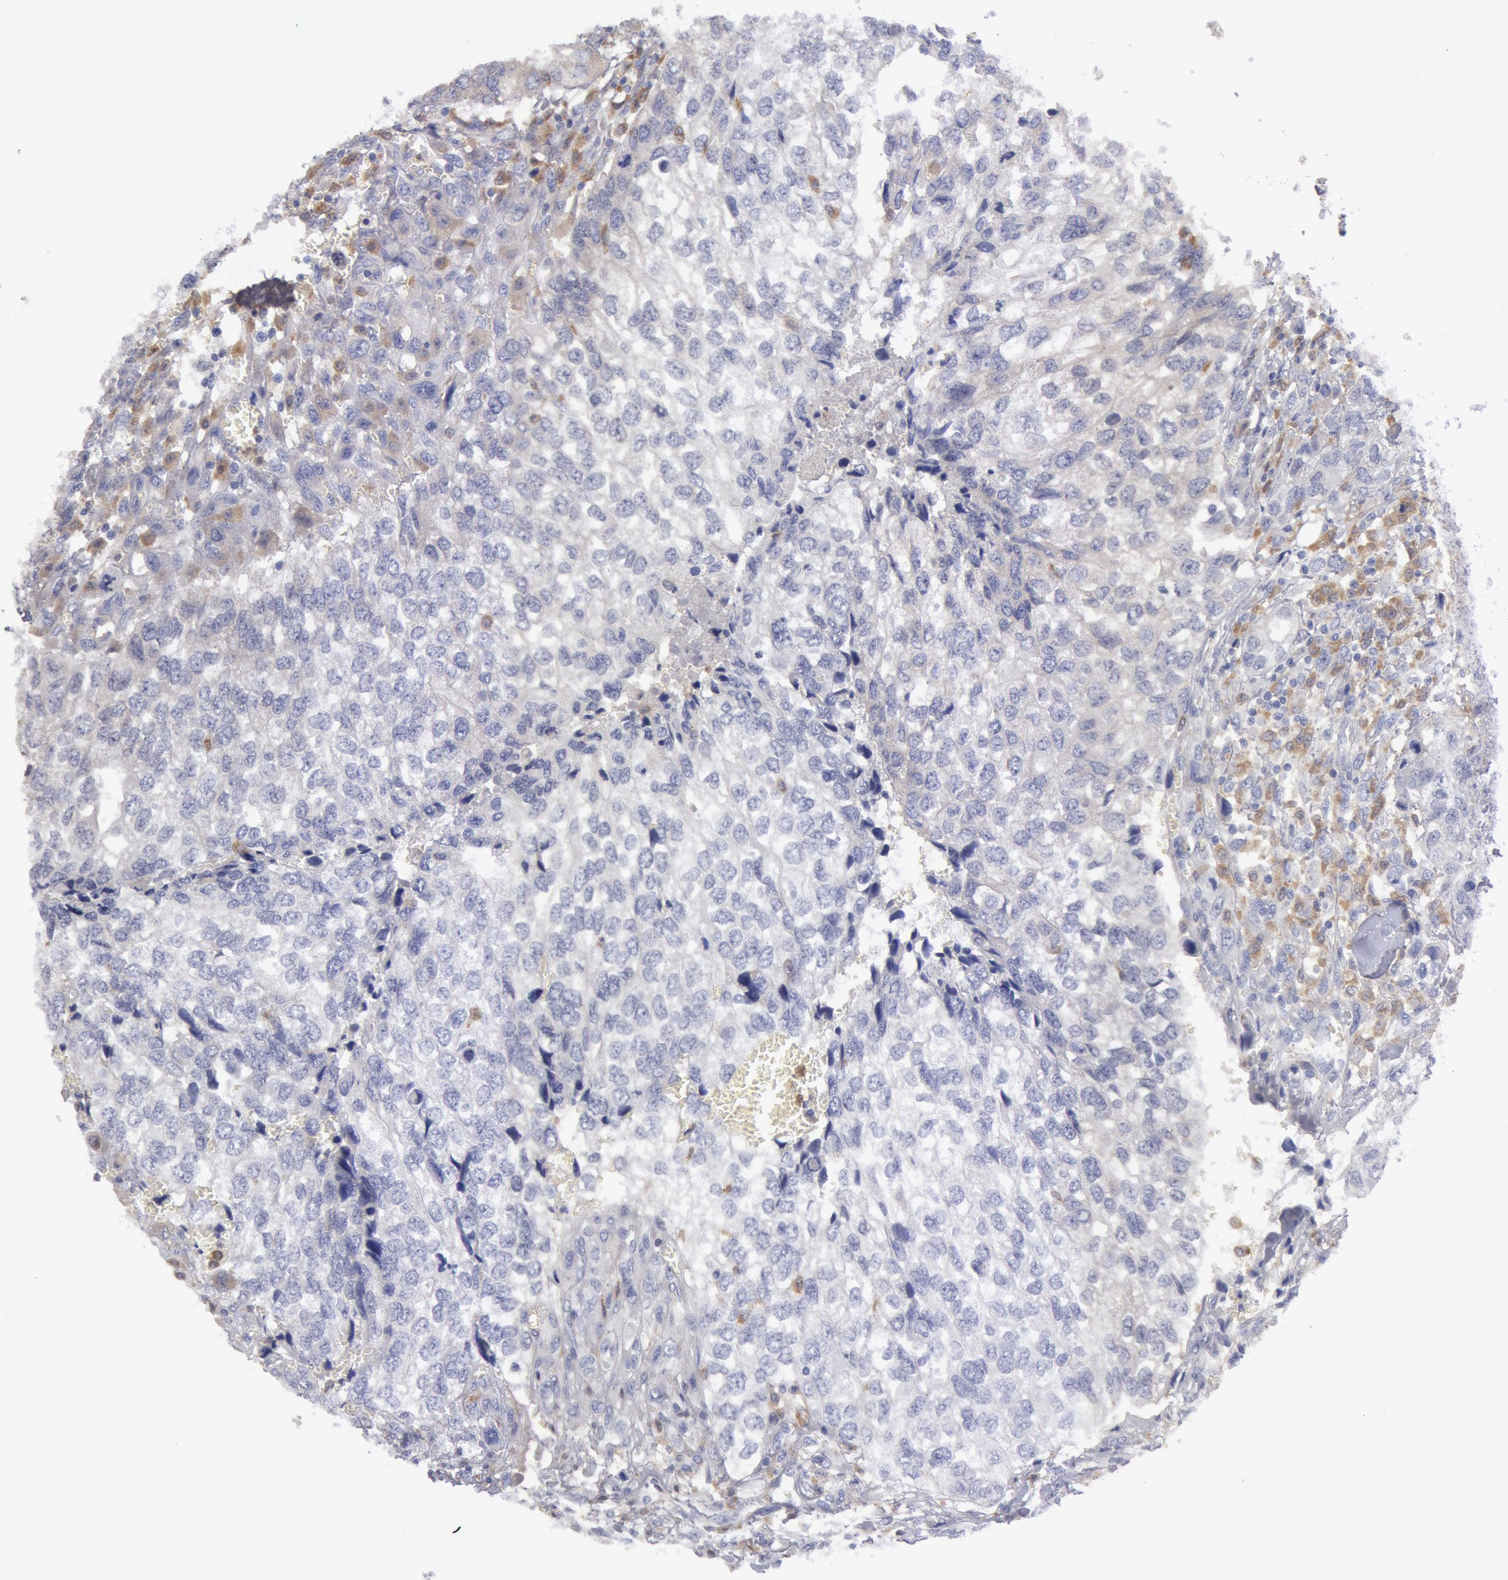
{"staining": {"intensity": "weak", "quantity": "<25%", "location": "cytoplasmic/membranous"}, "tissue": "breast cancer", "cell_type": "Tumor cells", "image_type": "cancer", "snomed": [{"axis": "morphology", "description": "Neoplasm, malignant, NOS"}, {"axis": "topography", "description": "Breast"}], "caption": "Tumor cells are negative for brown protein staining in breast cancer. Nuclei are stained in blue.", "gene": "SYK", "patient": {"sex": "female", "age": 50}}